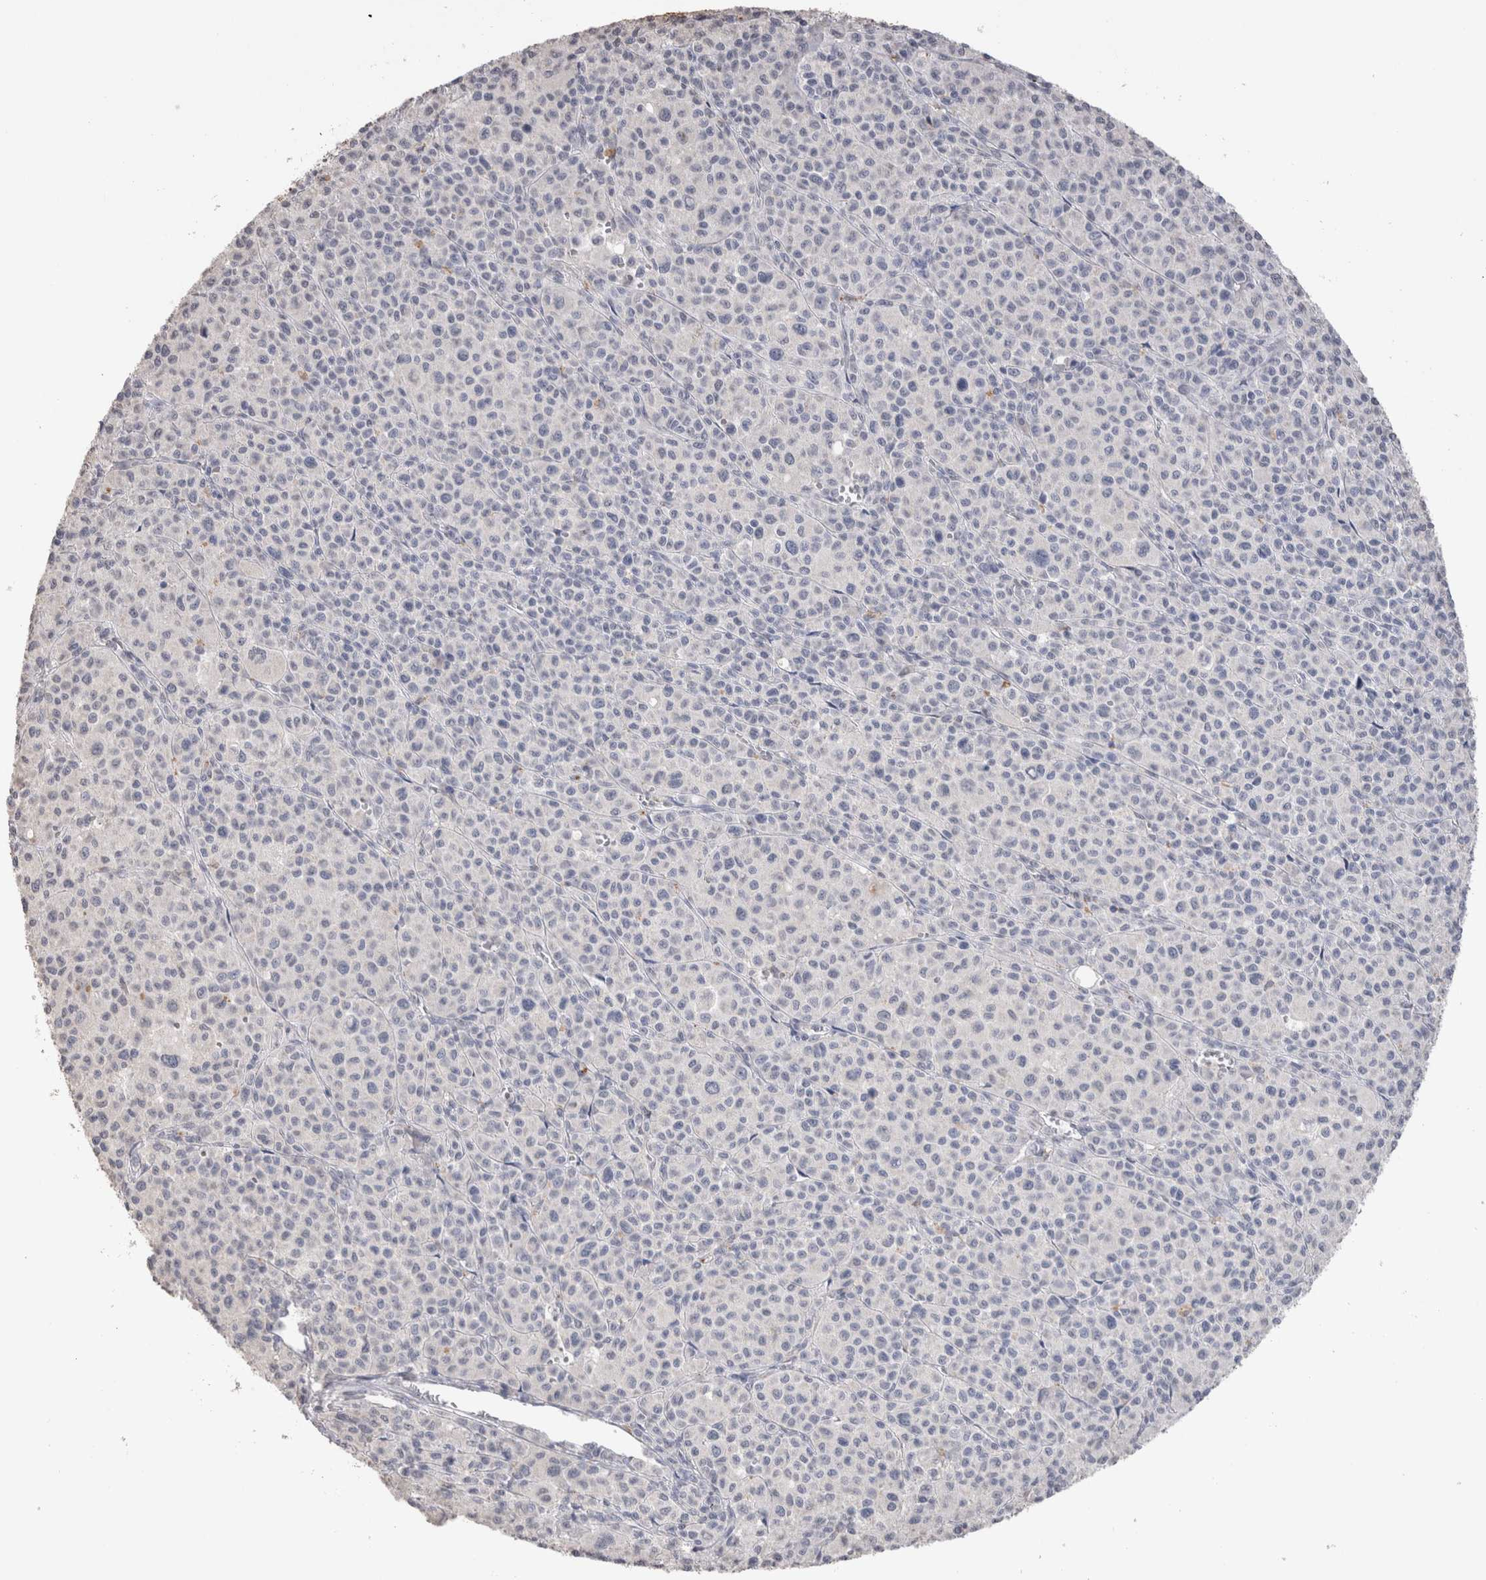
{"staining": {"intensity": "negative", "quantity": "none", "location": "none"}, "tissue": "melanoma", "cell_type": "Tumor cells", "image_type": "cancer", "snomed": [{"axis": "morphology", "description": "Malignant melanoma, Metastatic site"}, {"axis": "topography", "description": "Skin"}], "caption": "IHC photomicrograph of neoplastic tissue: melanoma stained with DAB (3,3'-diaminobenzidine) demonstrates no significant protein staining in tumor cells. (Brightfield microscopy of DAB IHC at high magnification).", "gene": "CDH6", "patient": {"sex": "female", "age": 74}}